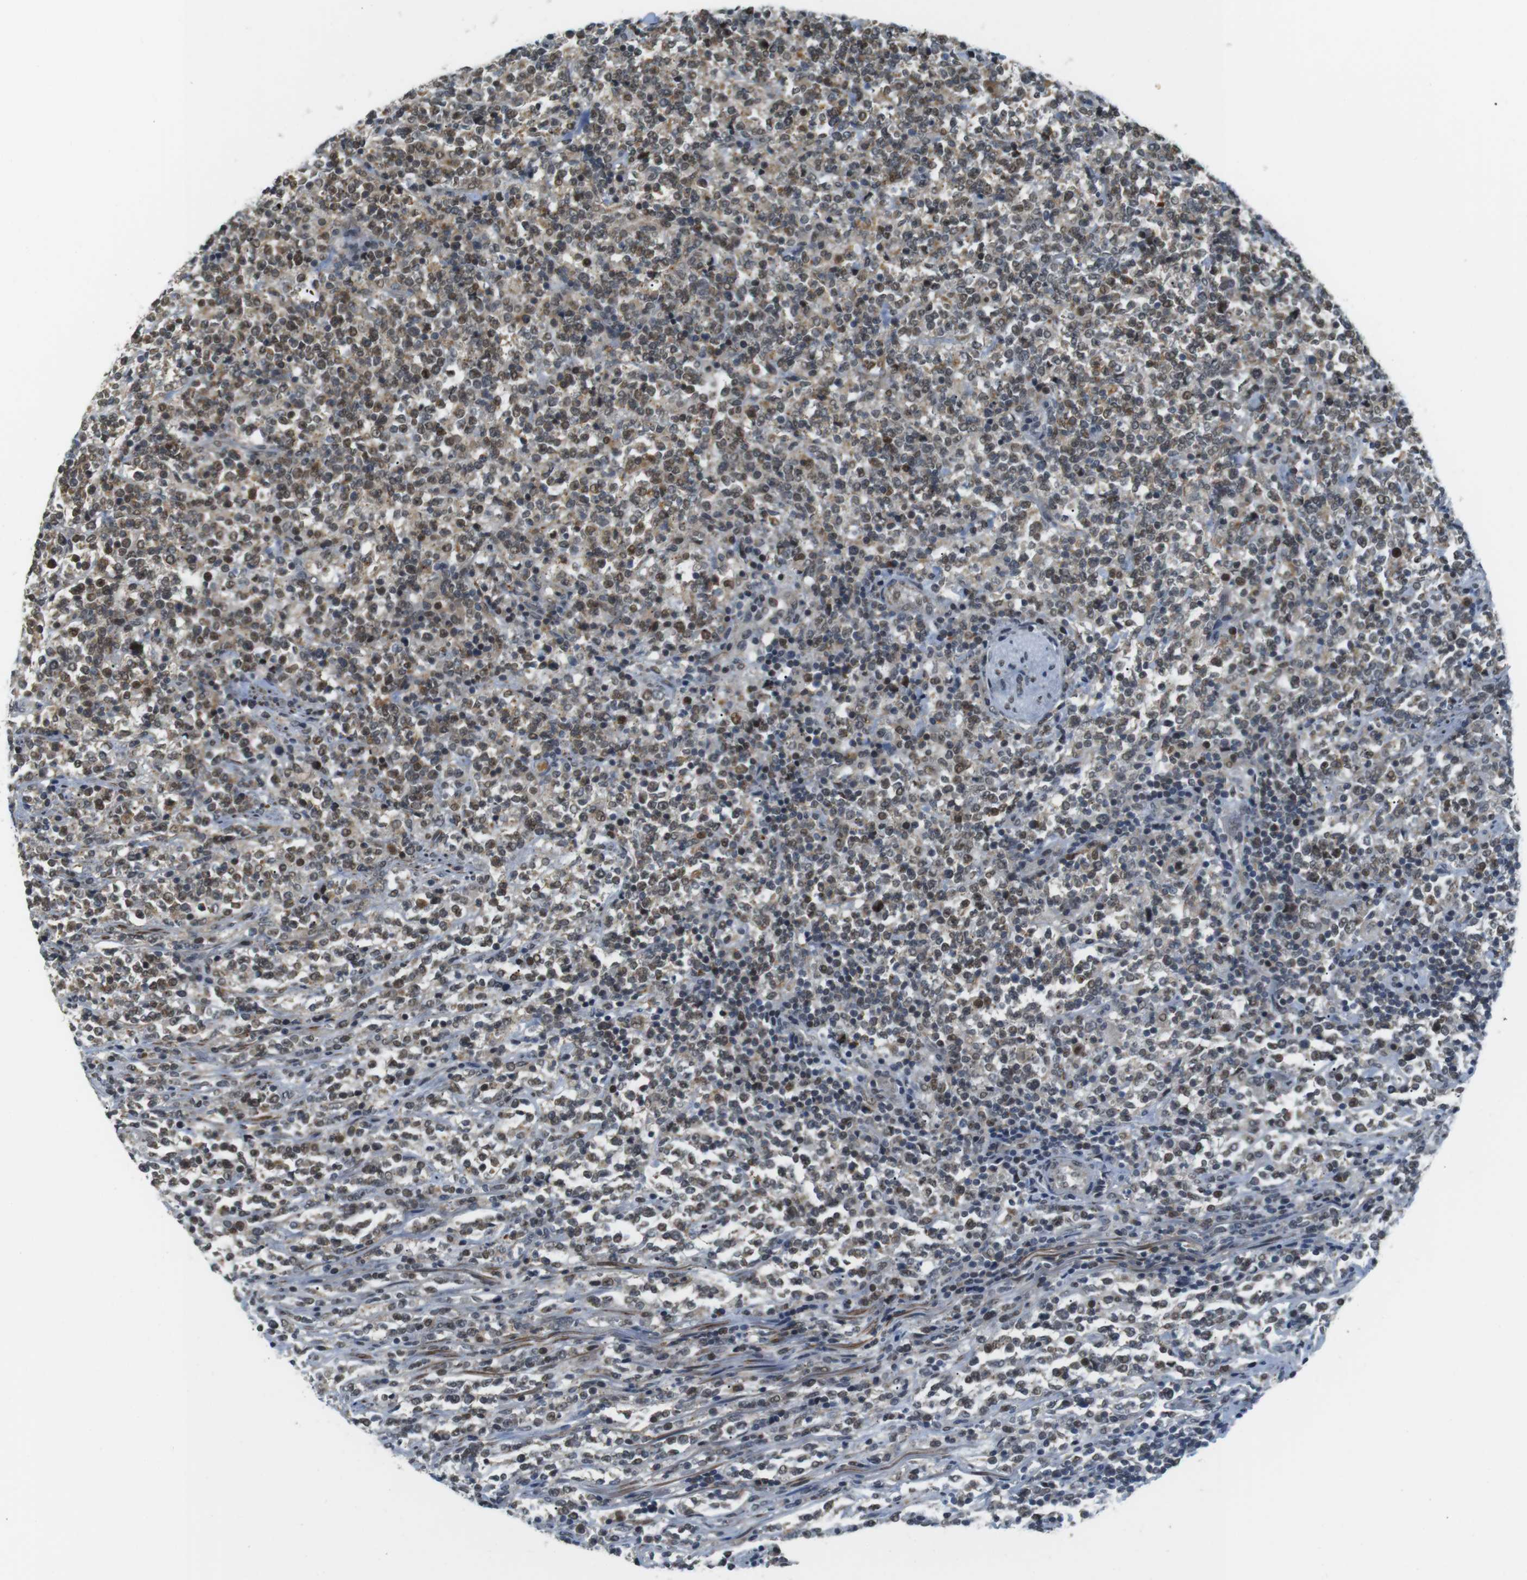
{"staining": {"intensity": "moderate", "quantity": ">75%", "location": "nuclear"}, "tissue": "lymphoma", "cell_type": "Tumor cells", "image_type": "cancer", "snomed": [{"axis": "morphology", "description": "Malignant lymphoma, non-Hodgkin's type, High grade"}, {"axis": "topography", "description": "Soft tissue"}], "caption": "An IHC photomicrograph of neoplastic tissue is shown. Protein staining in brown labels moderate nuclear positivity in malignant lymphoma, non-Hodgkin's type (high-grade) within tumor cells.", "gene": "USP7", "patient": {"sex": "male", "age": 18}}